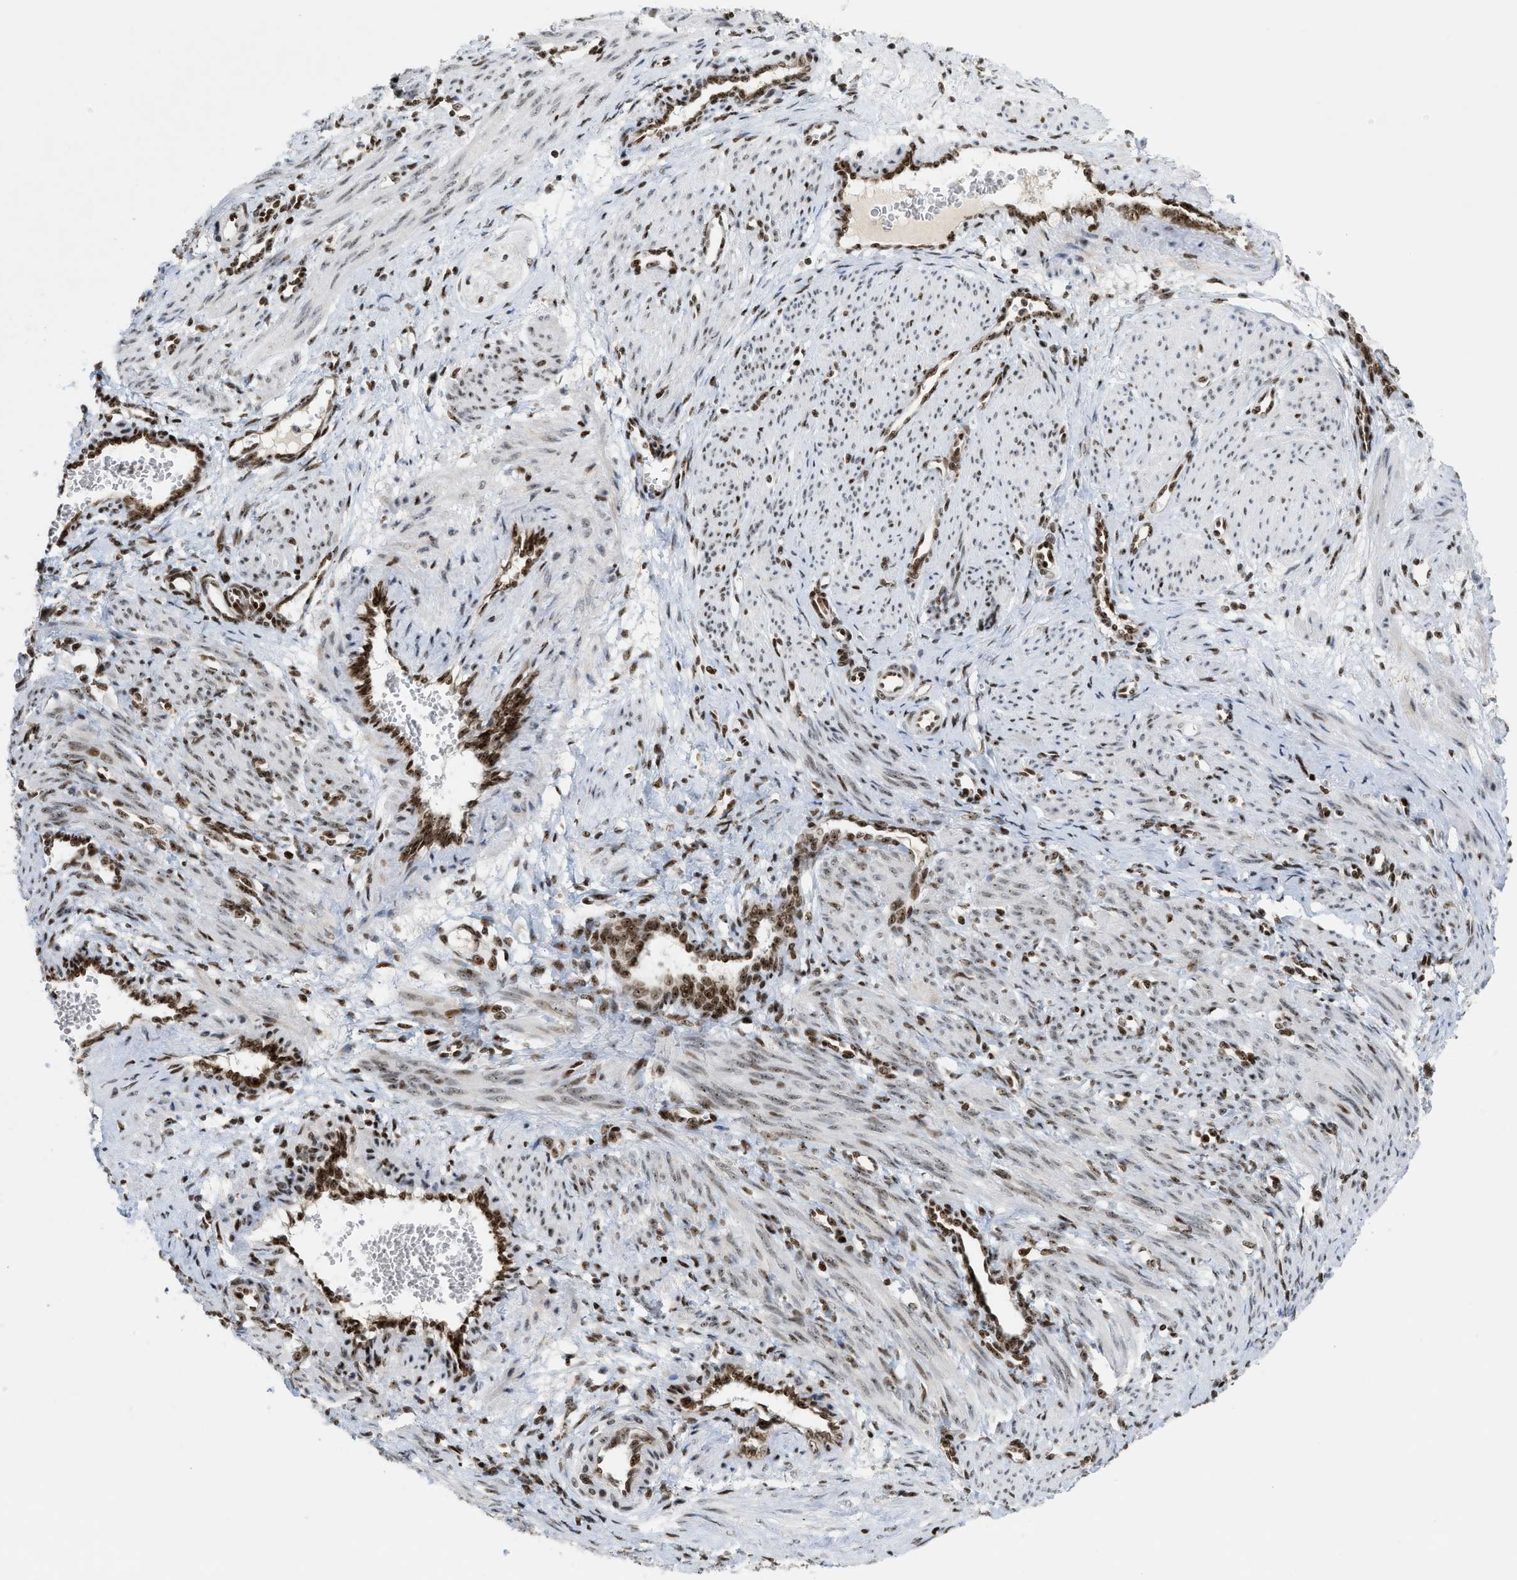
{"staining": {"intensity": "weak", "quantity": "25%-75%", "location": "nuclear"}, "tissue": "smooth muscle", "cell_type": "Smooth muscle cells", "image_type": "normal", "snomed": [{"axis": "morphology", "description": "Normal tissue, NOS"}, {"axis": "topography", "description": "Endometrium"}], "caption": "Benign smooth muscle reveals weak nuclear expression in about 25%-75% of smooth muscle cells, visualized by immunohistochemistry. (DAB (3,3'-diaminobenzidine) = brown stain, brightfield microscopy at high magnification).", "gene": "ZNF22", "patient": {"sex": "female", "age": 33}}